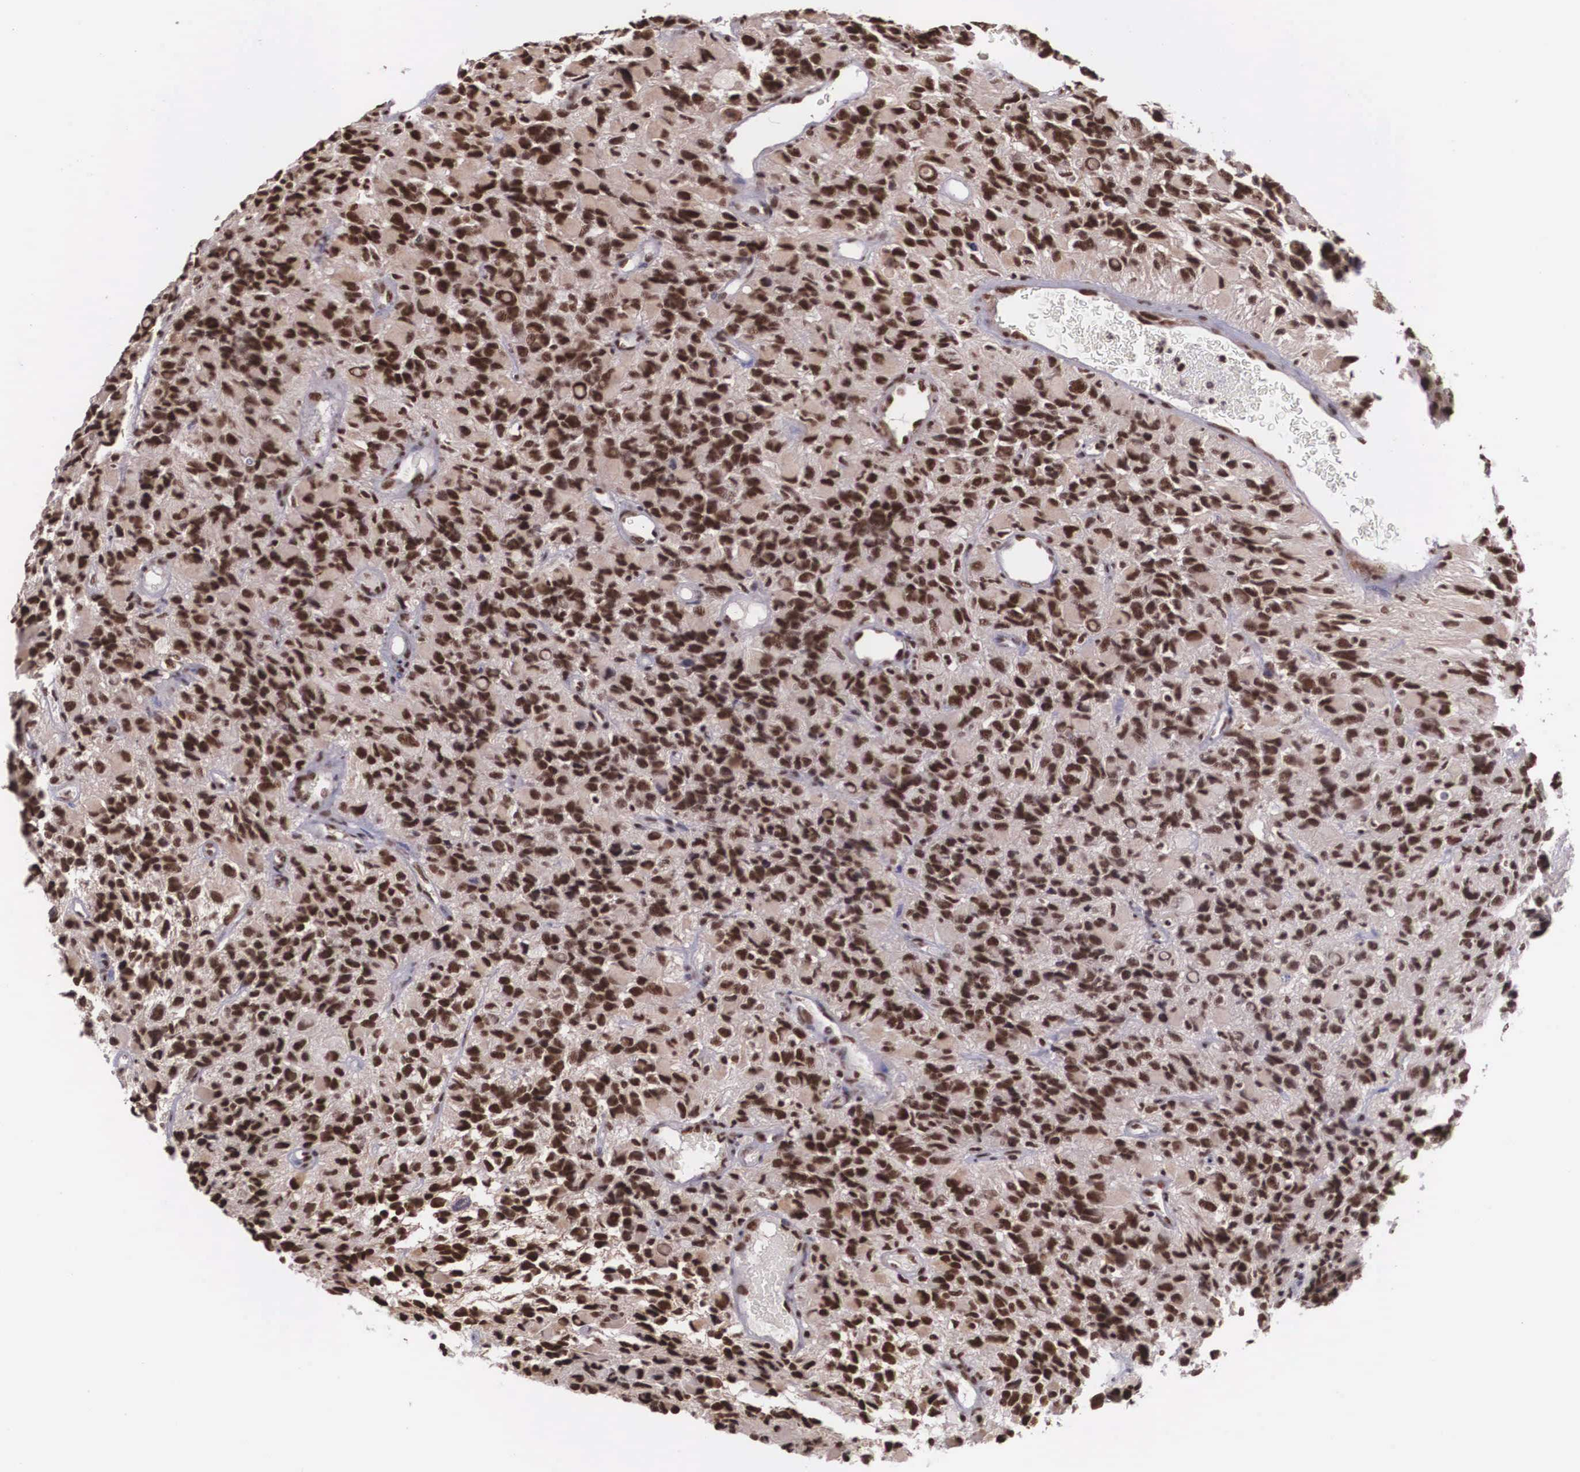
{"staining": {"intensity": "strong", "quantity": ">75%", "location": "nuclear"}, "tissue": "glioma", "cell_type": "Tumor cells", "image_type": "cancer", "snomed": [{"axis": "morphology", "description": "Glioma, malignant, High grade"}, {"axis": "topography", "description": "Brain"}], "caption": "Immunohistochemistry (IHC) of human glioma exhibits high levels of strong nuclear expression in about >75% of tumor cells.", "gene": "POLR2F", "patient": {"sex": "male", "age": 77}}